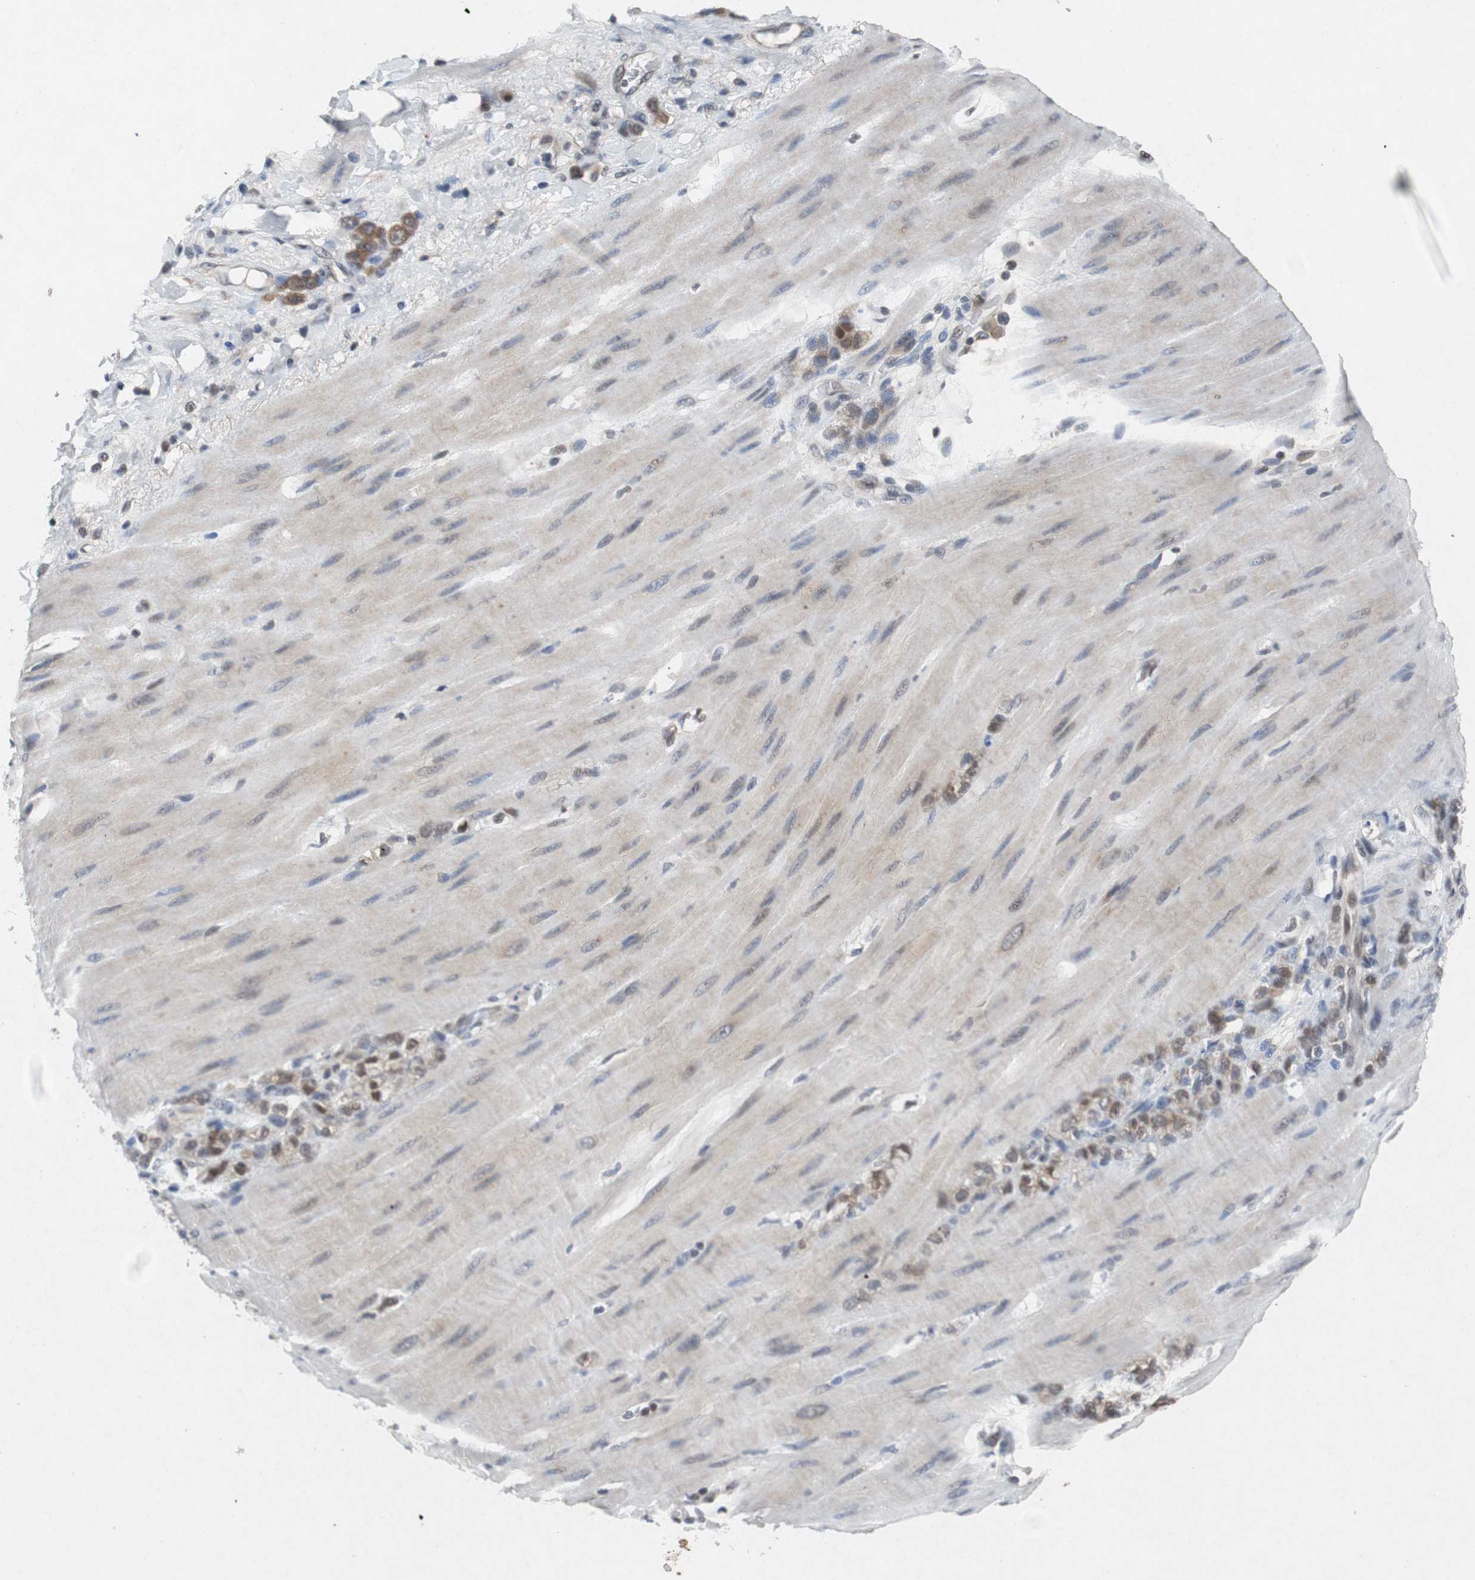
{"staining": {"intensity": "moderate", "quantity": "25%-75%", "location": "cytoplasmic/membranous"}, "tissue": "stomach cancer", "cell_type": "Tumor cells", "image_type": "cancer", "snomed": [{"axis": "morphology", "description": "Adenocarcinoma, NOS"}, {"axis": "topography", "description": "Stomach"}], "caption": "Stomach adenocarcinoma stained with a protein marker displays moderate staining in tumor cells.", "gene": "TP63", "patient": {"sex": "male", "age": 82}}